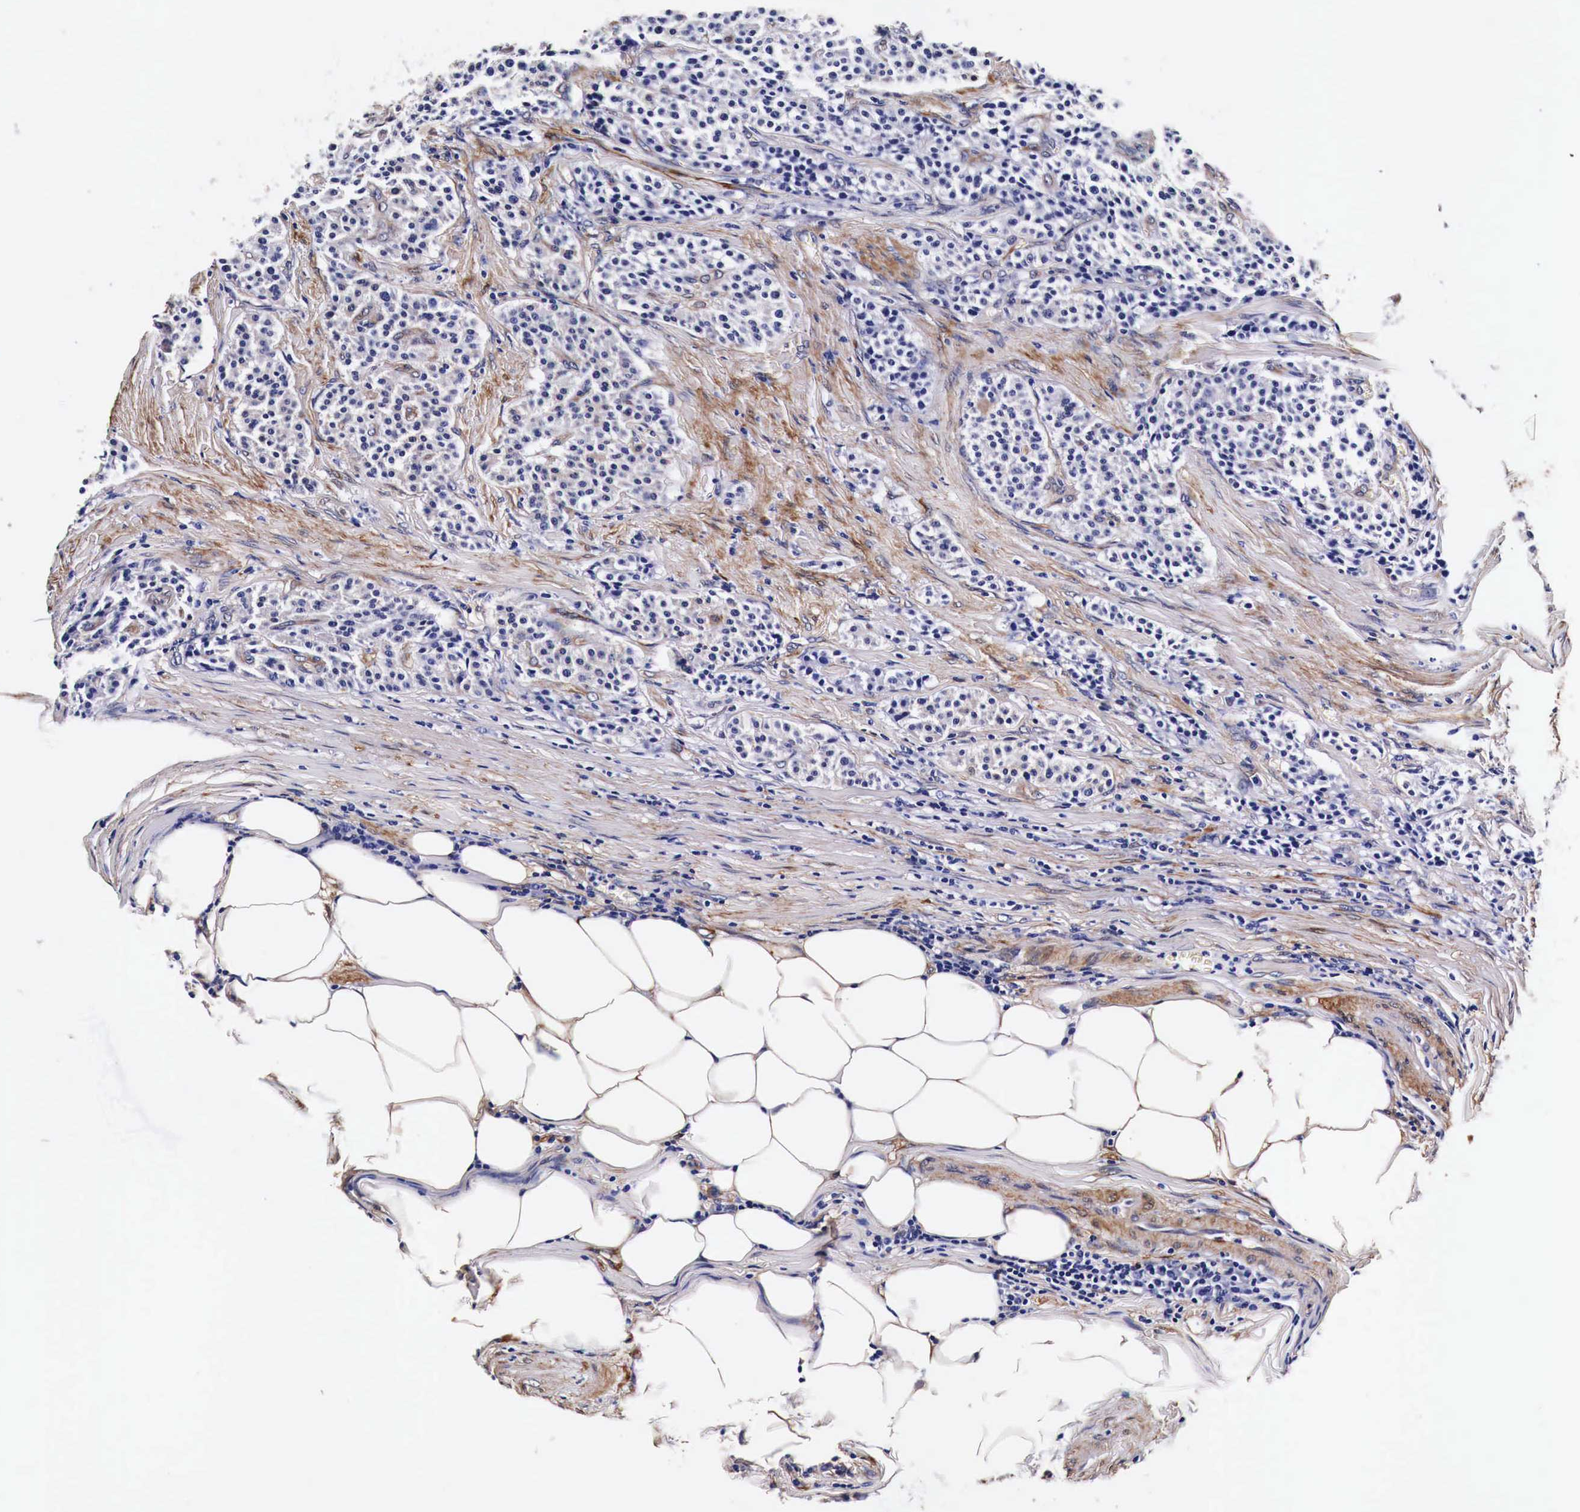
{"staining": {"intensity": "negative", "quantity": "none", "location": "none"}, "tissue": "carcinoid", "cell_type": "Tumor cells", "image_type": "cancer", "snomed": [{"axis": "morphology", "description": "Carcinoid, malignant, NOS"}, {"axis": "topography", "description": "Stomach"}], "caption": "DAB immunohistochemical staining of human carcinoid shows no significant staining in tumor cells.", "gene": "HSPB1", "patient": {"sex": "female", "age": 76}}